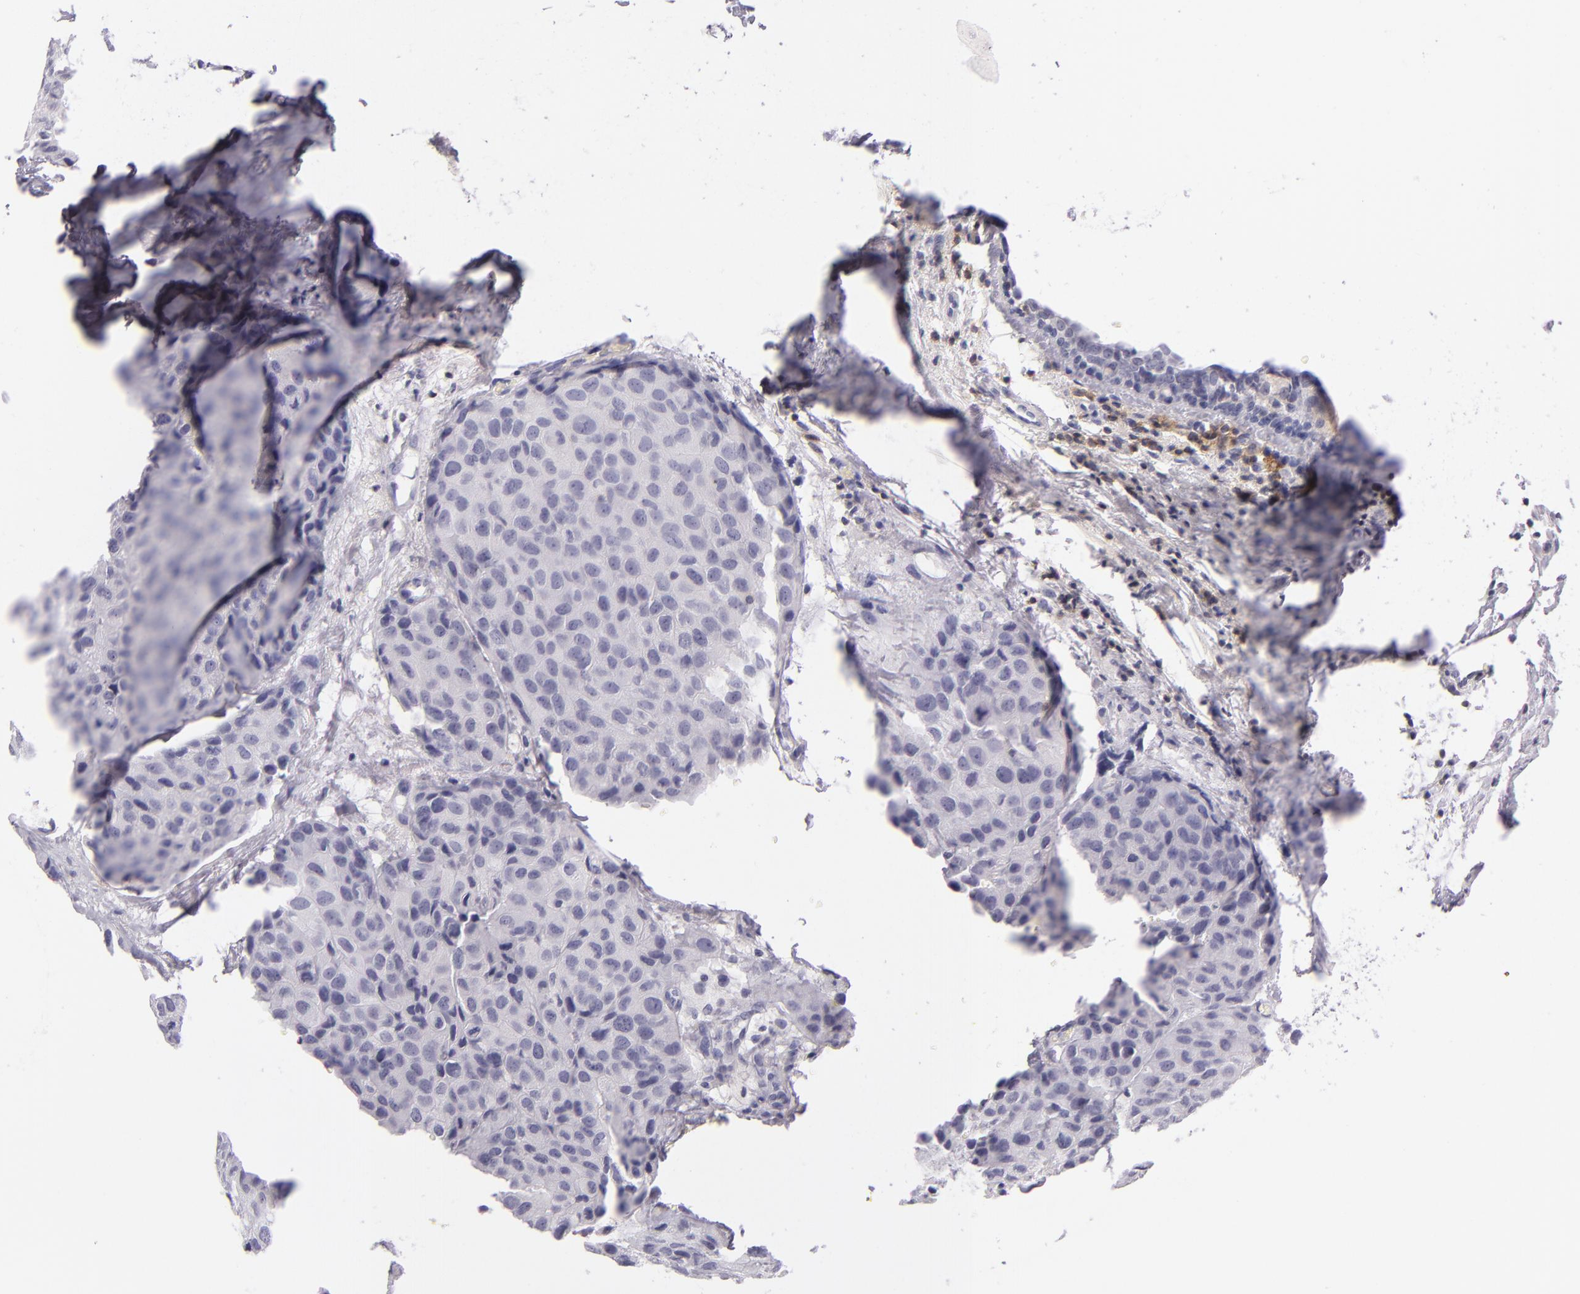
{"staining": {"intensity": "negative", "quantity": "none", "location": "none"}, "tissue": "breast cancer", "cell_type": "Tumor cells", "image_type": "cancer", "snomed": [{"axis": "morphology", "description": "Duct carcinoma"}, {"axis": "topography", "description": "Breast"}], "caption": "A histopathology image of human breast cancer is negative for staining in tumor cells. (DAB (3,3'-diaminobenzidine) immunohistochemistry, high magnification).", "gene": "CD48", "patient": {"sex": "female", "age": 68}}